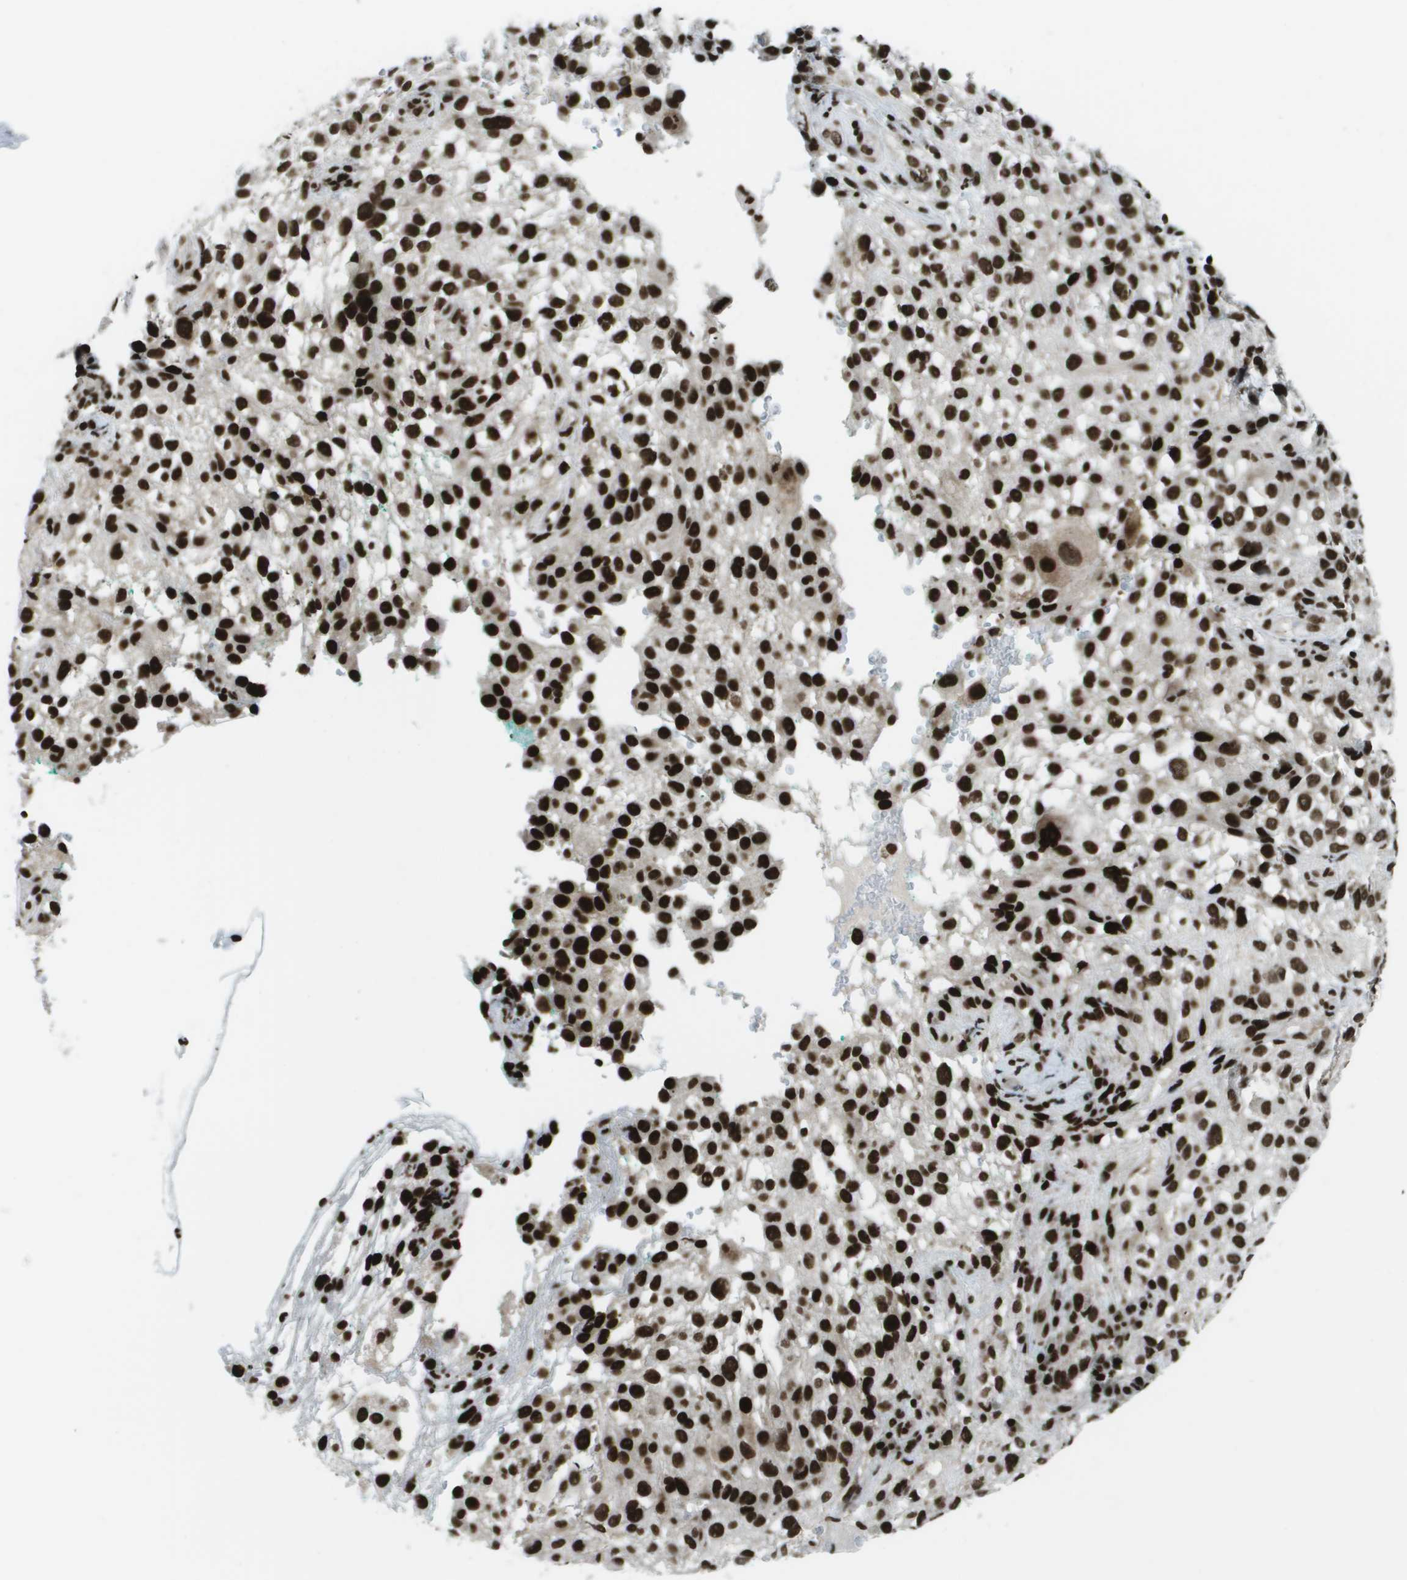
{"staining": {"intensity": "strong", "quantity": ">75%", "location": "nuclear"}, "tissue": "melanoma", "cell_type": "Tumor cells", "image_type": "cancer", "snomed": [{"axis": "morphology", "description": "Necrosis, NOS"}, {"axis": "morphology", "description": "Malignant melanoma, NOS"}, {"axis": "topography", "description": "Skin"}], "caption": "Melanoma stained with immunohistochemistry displays strong nuclear staining in about >75% of tumor cells.", "gene": "GLYR1", "patient": {"sex": "female", "age": 87}}